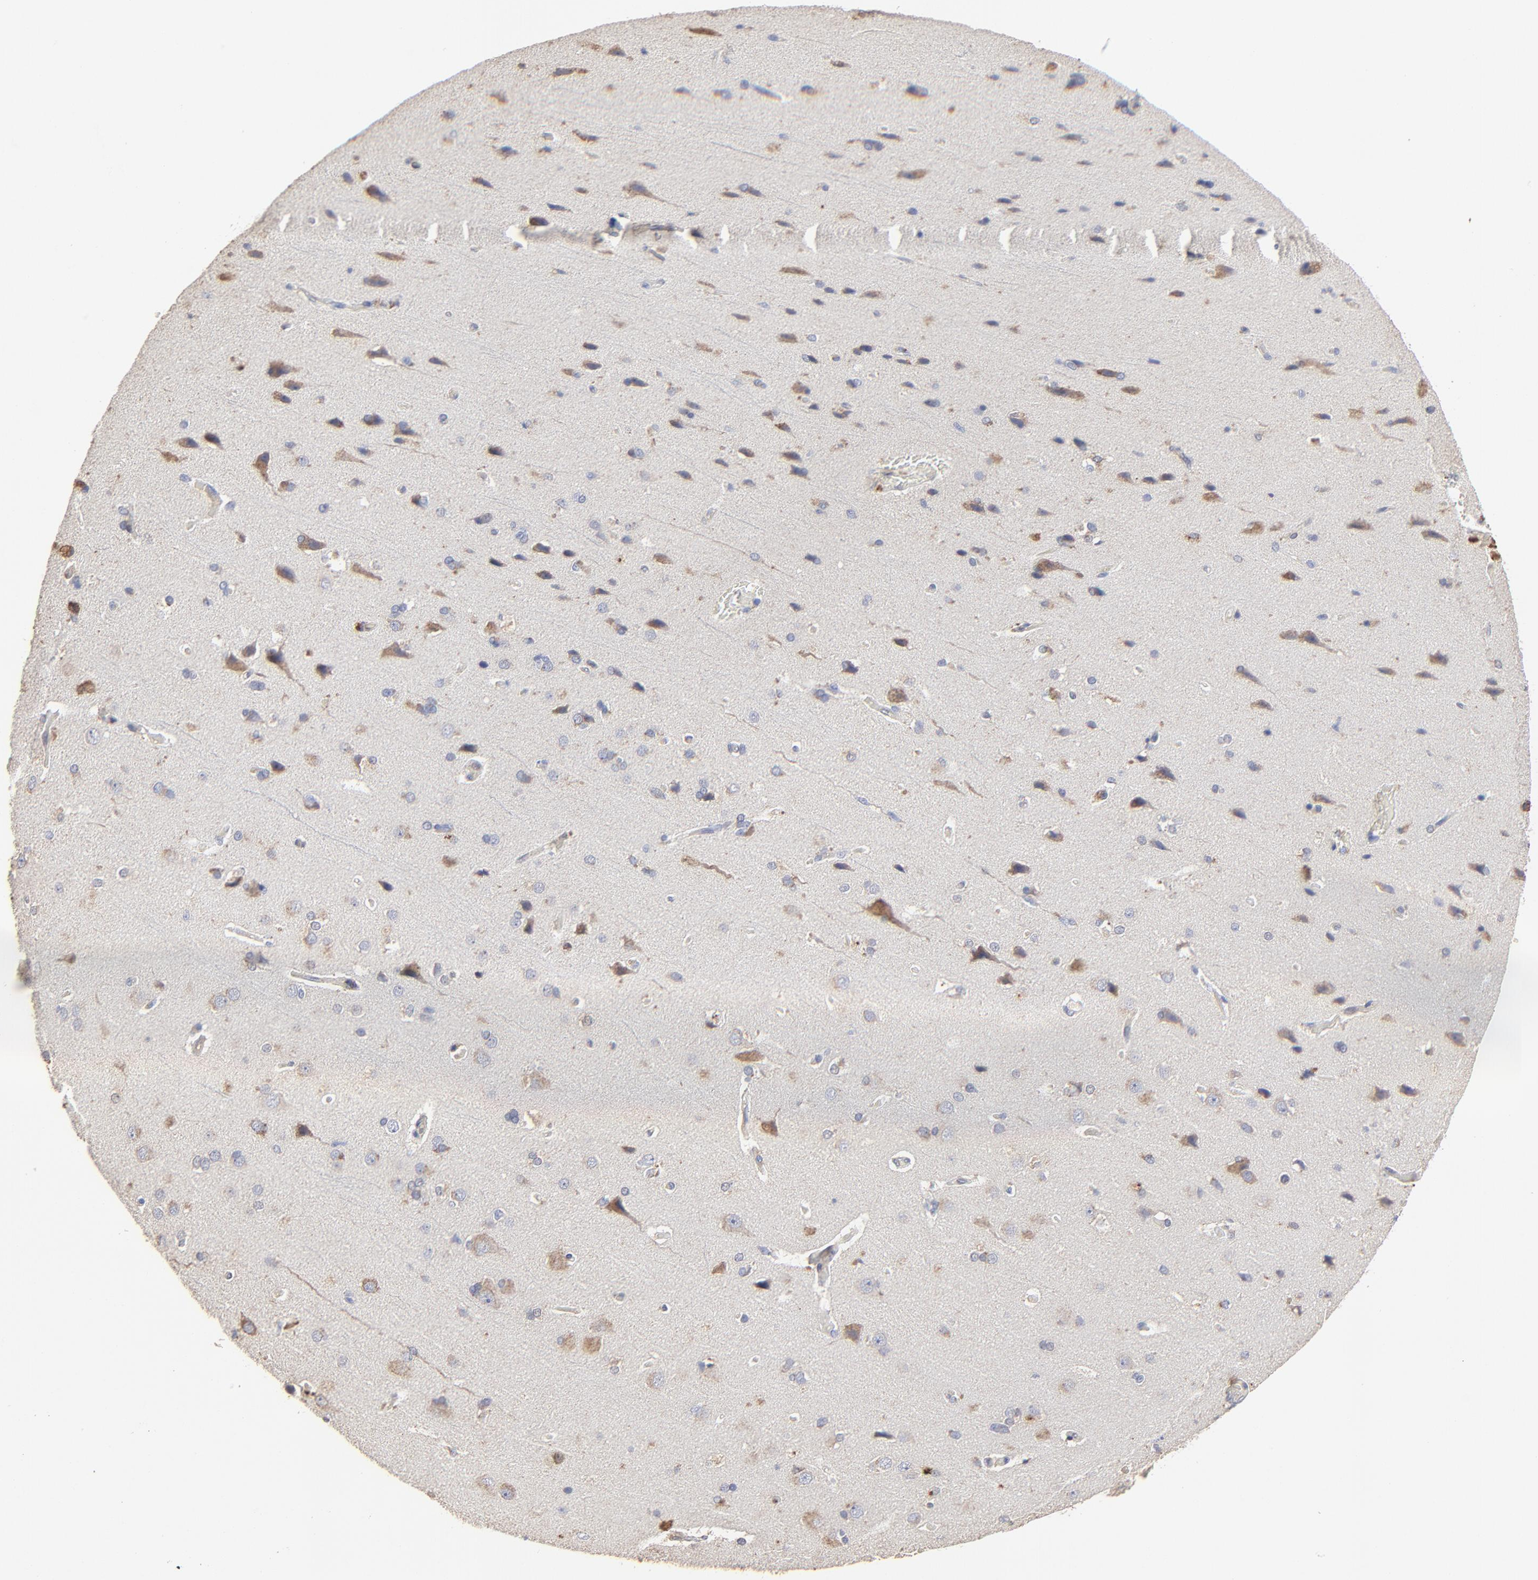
{"staining": {"intensity": "negative", "quantity": "none", "location": "none"}, "tissue": "cerebral cortex", "cell_type": "Endothelial cells", "image_type": "normal", "snomed": [{"axis": "morphology", "description": "Normal tissue, NOS"}, {"axis": "topography", "description": "Cerebral cortex"}], "caption": "This is an IHC histopathology image of normal cerebral cortex. There is no positivity in endothelial cells.", "gene": "LGALS3", "patient": {"sex": "male", "age": 62}}